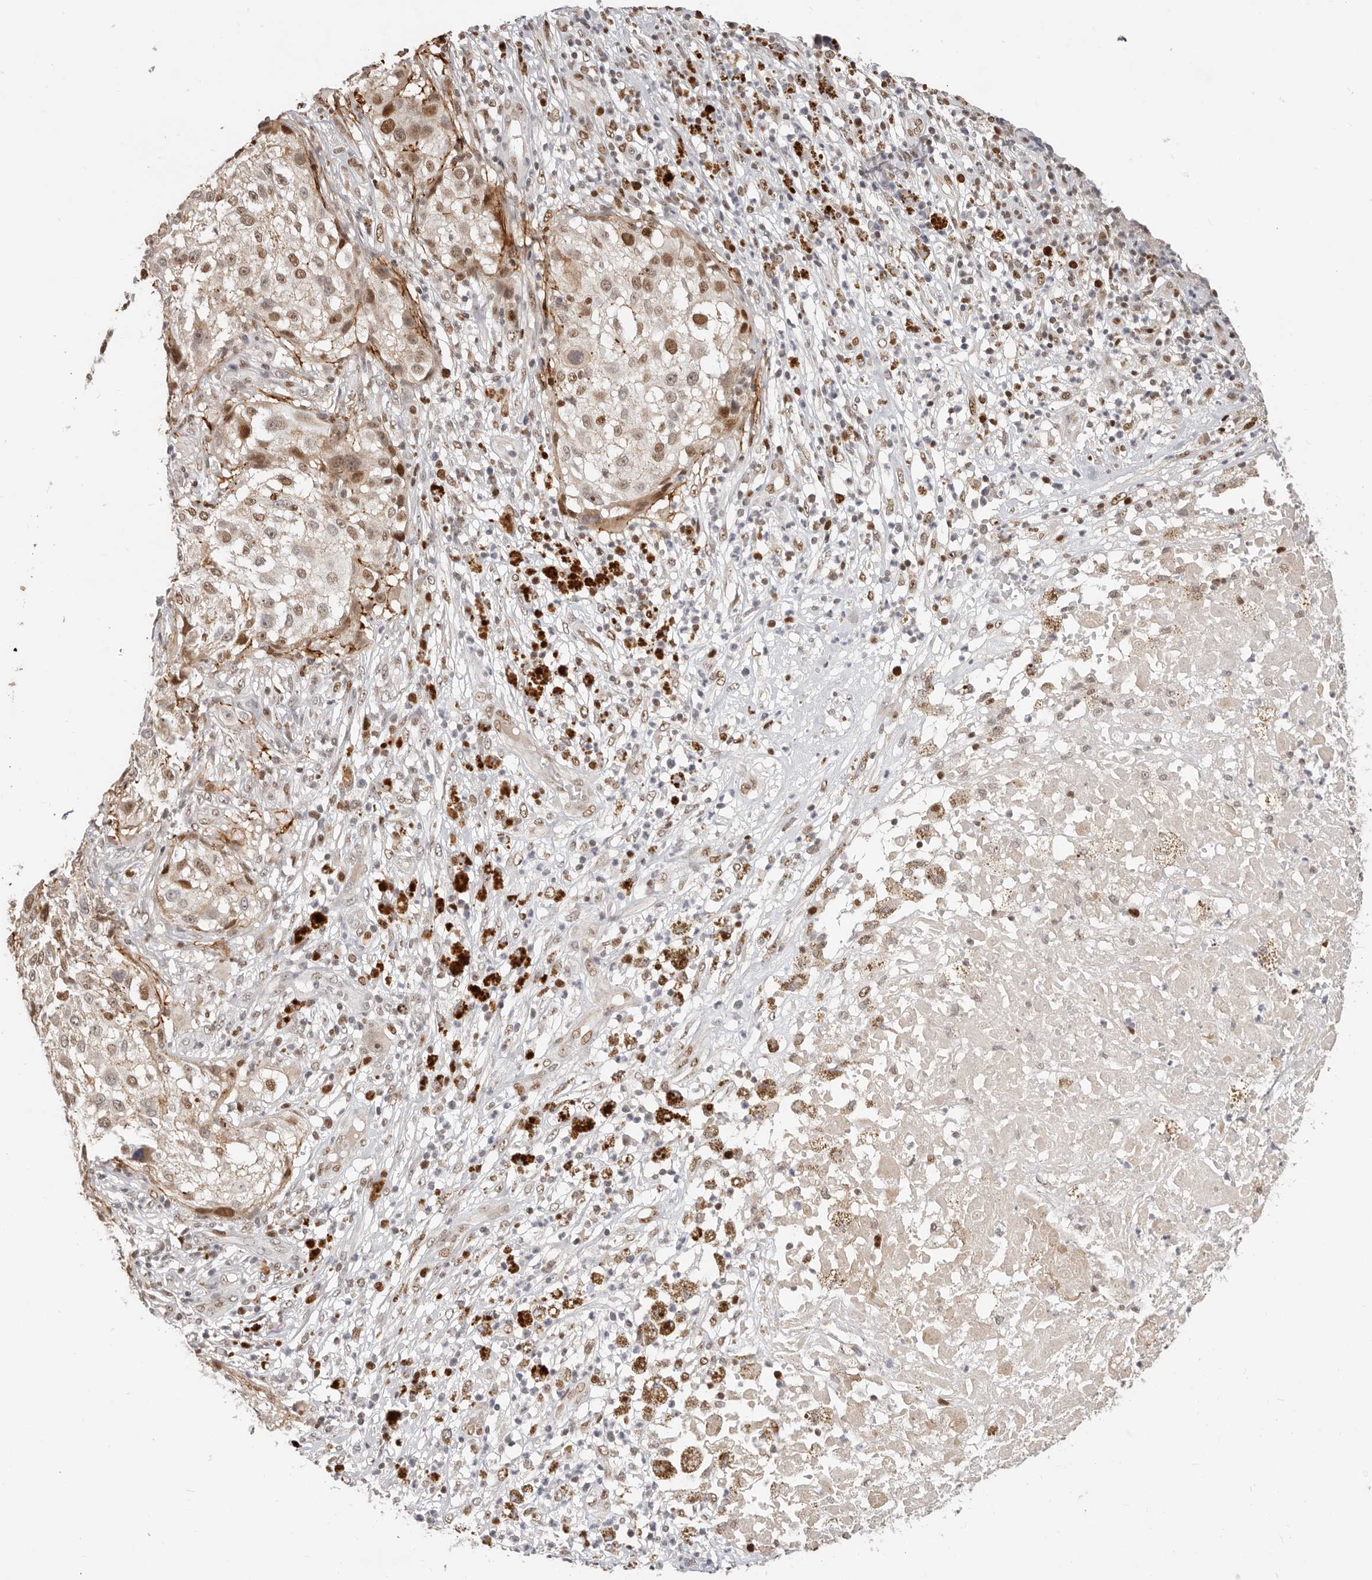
{"staining": {"intensity": "moderate", "quantity": ">75%", "location": "nuclear"}, "tissue": "melanoma", "cell_type": "Tumor cells", "image_type": "cancer", "snomed": [{"axis": "morphology", "description": "Necrosis, NOS"}, {"axis": "morphology", "description": "Malignant melanoma, NOS"}, {"axis": "topography", "description": "Skin"}], "caption": "A histopathology image of human malignant melanoma stained for a protein demonstrates moderate nuclear brown staining in tumor cells.", "gene": "RFC2", "patient": {"sex": "female", "age": 87}}